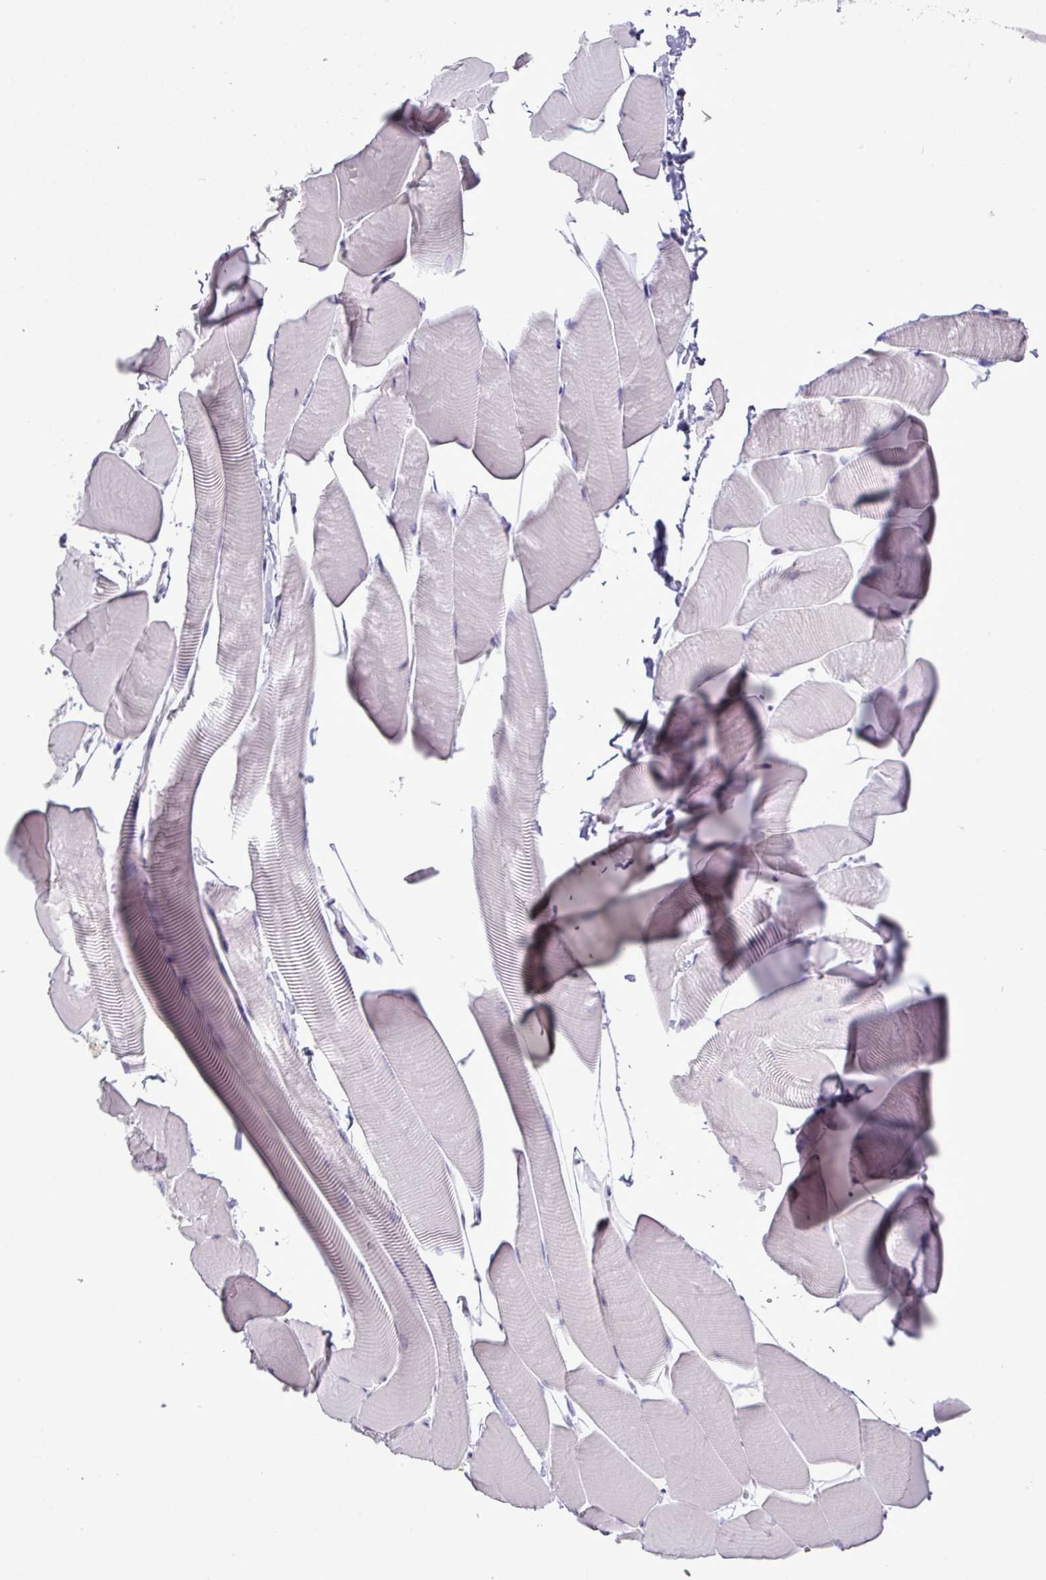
{"staining": {"intensity": "negative", "quantity": "none", "location": "none"}, "tissue": "skeletal muscle", "cell_type": "Myocytes", "image_type": "normal", "snomed": [{"axis": "morphology", "description": "Normal tissue, NOS"}, {"axis": "topography", "description": "Skeletal muscle"}], "caption": "Immunohistochemistry (IHC) image of unremarkable skeletal muscle: skeletal muscle stained with DAB (3,3'-diaminobenzidine) demonstrates no significant protein expression in myocytes.", "gene": "GSTA1", "patient": {"sex": "male", "age": 25}}